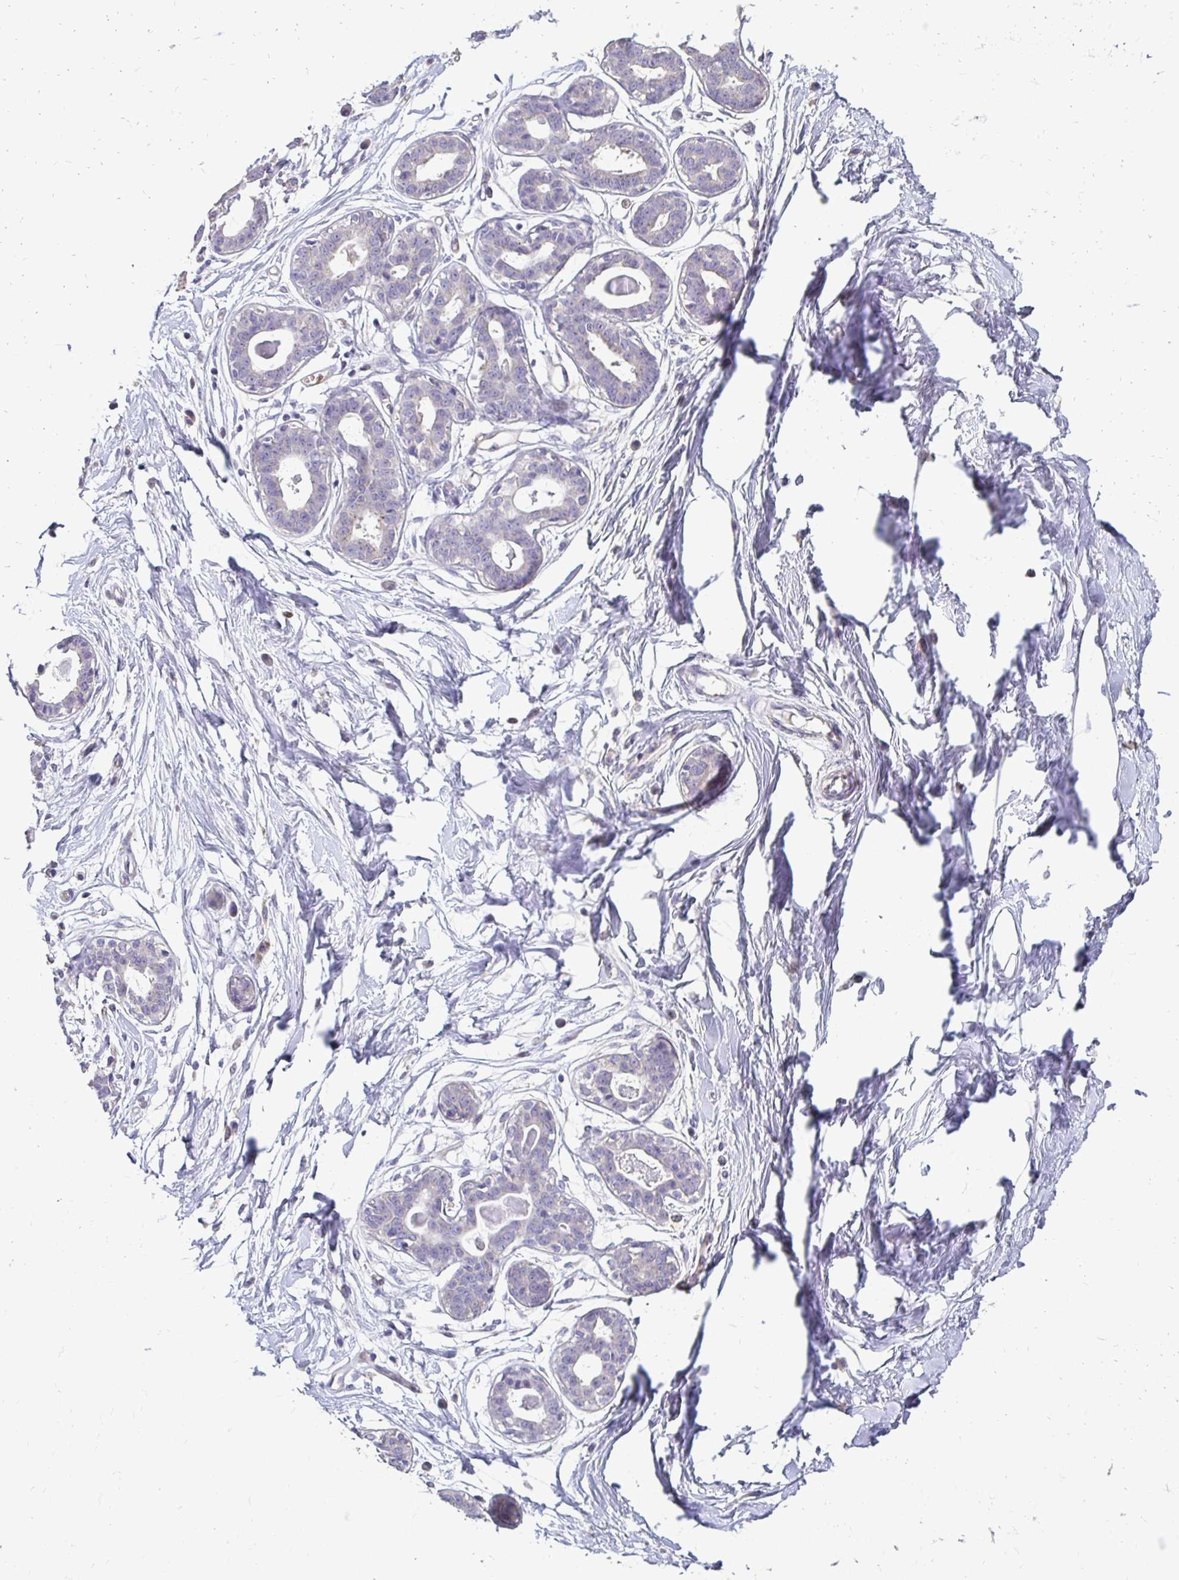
{"staining": {"intensity": "negative", "quantity": "none", "location": "none"}, "tissue": "breast", "cell_type": "Adipocytes", "image_type": "normal", "snomed": [{"axis": "morphology", "description": "Normal tissue, NOS"}, {"axis": "topography", "description": "Breast"}], "caption": "Immunohistochemical staining of unremarkable breast exhibits no significant expression in adipocytes. The staining was performed using DAB (3,3'-diaminobenzidine) to visualize the protein expression in brown, while the nuclei were stained in blue with hematoxylin (Magnification: 20x).", "gene": "GK2", "patient": {"sex": "female", "age": 45}}